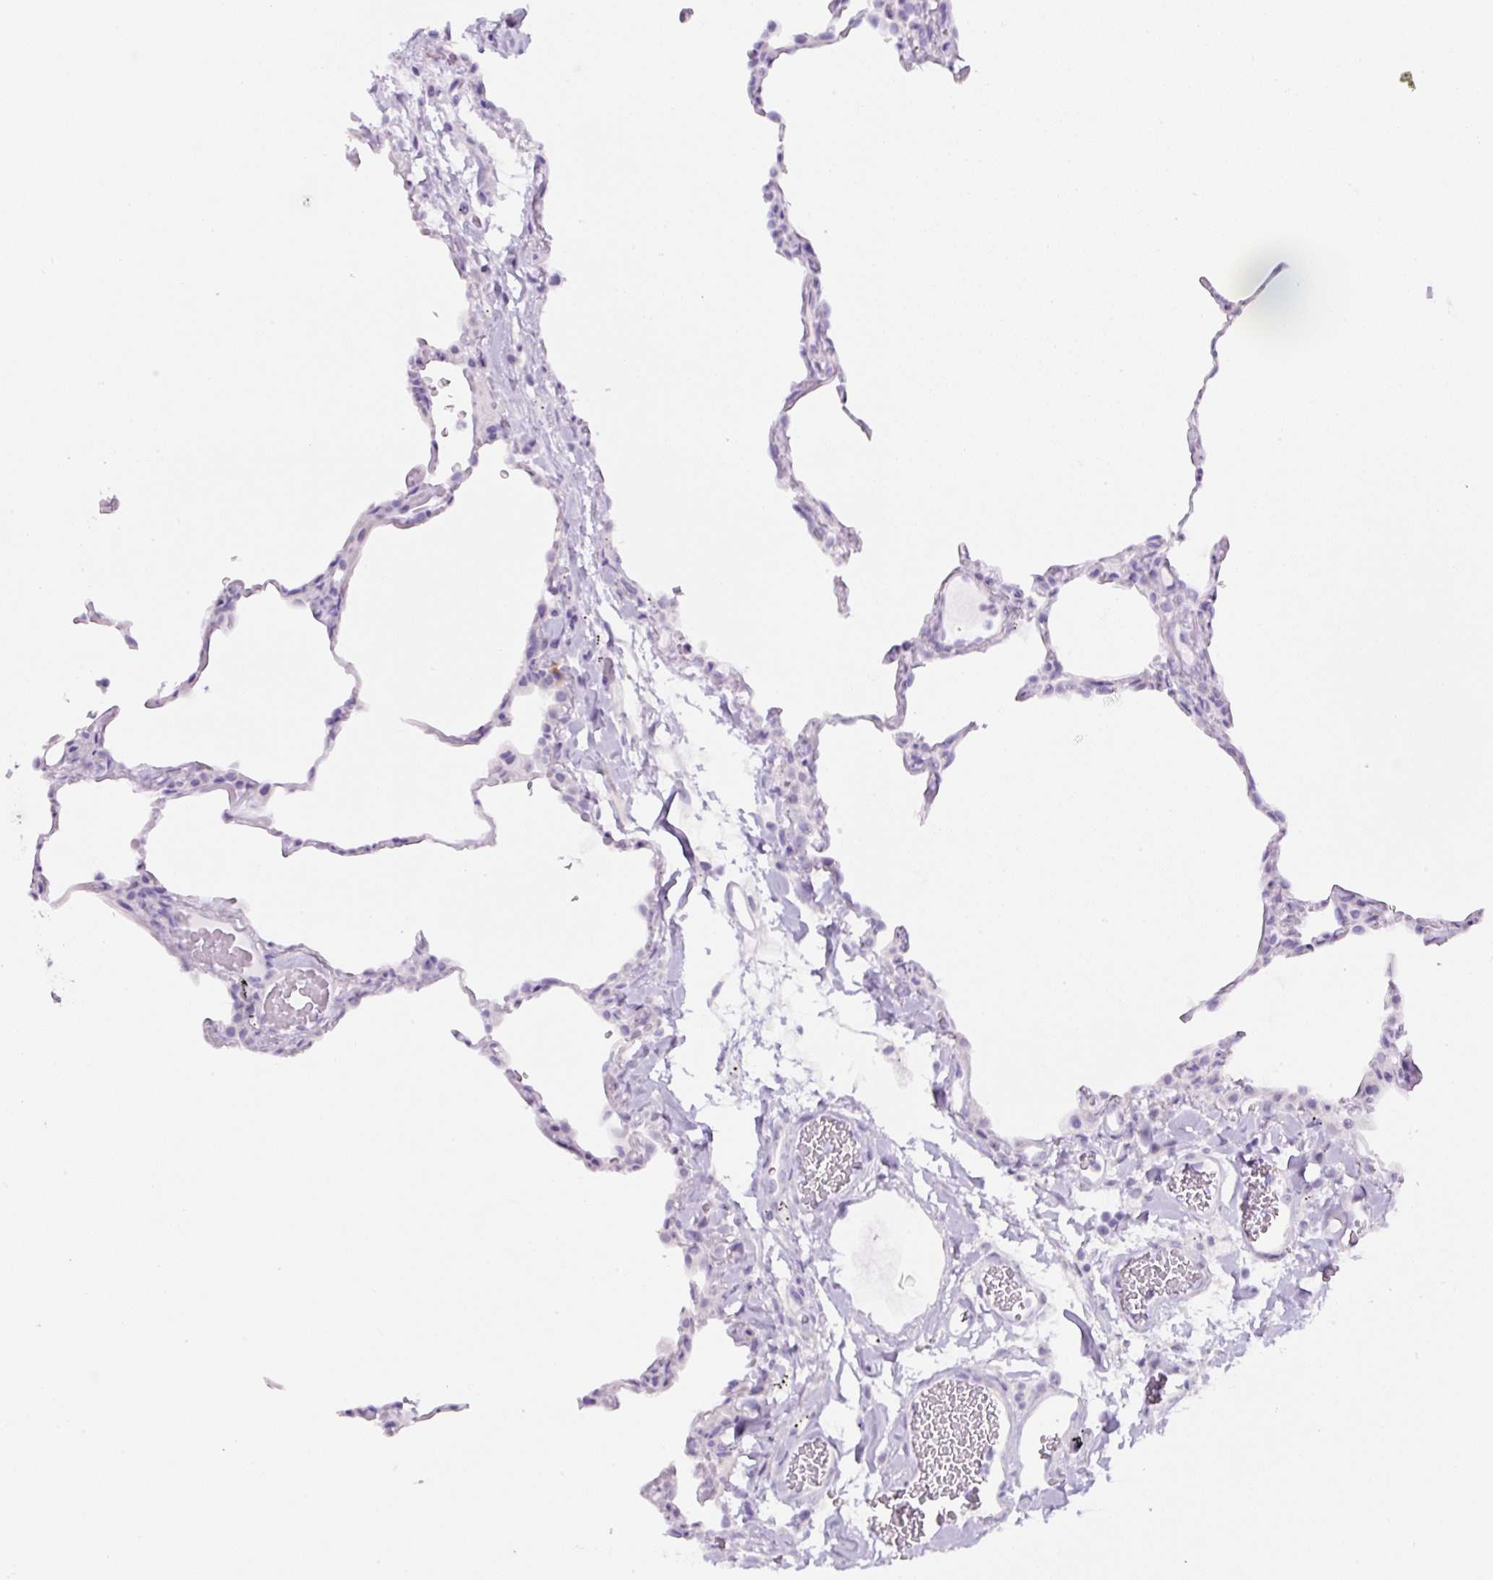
{"staining": {"intensity": "negative", "quantity": "none", "location": "none"}, "tissue": "lung", "cell_type": "Alveolar cells", "image_type": "normal", "snomed": [{"axis": "morphology", "description": "Normal tissue, NOS"}, {"axis": "topography", "description": "Lung"}], "caption": "Alveolar cells show no significant protein expression in normal lung. (DAB (3,3'-diaminobenzidine) IHC visualized using brightfield microscopy, high magnification).", "gene": "TMEM151B", "patient": {"sex": "female", "age": 57}}